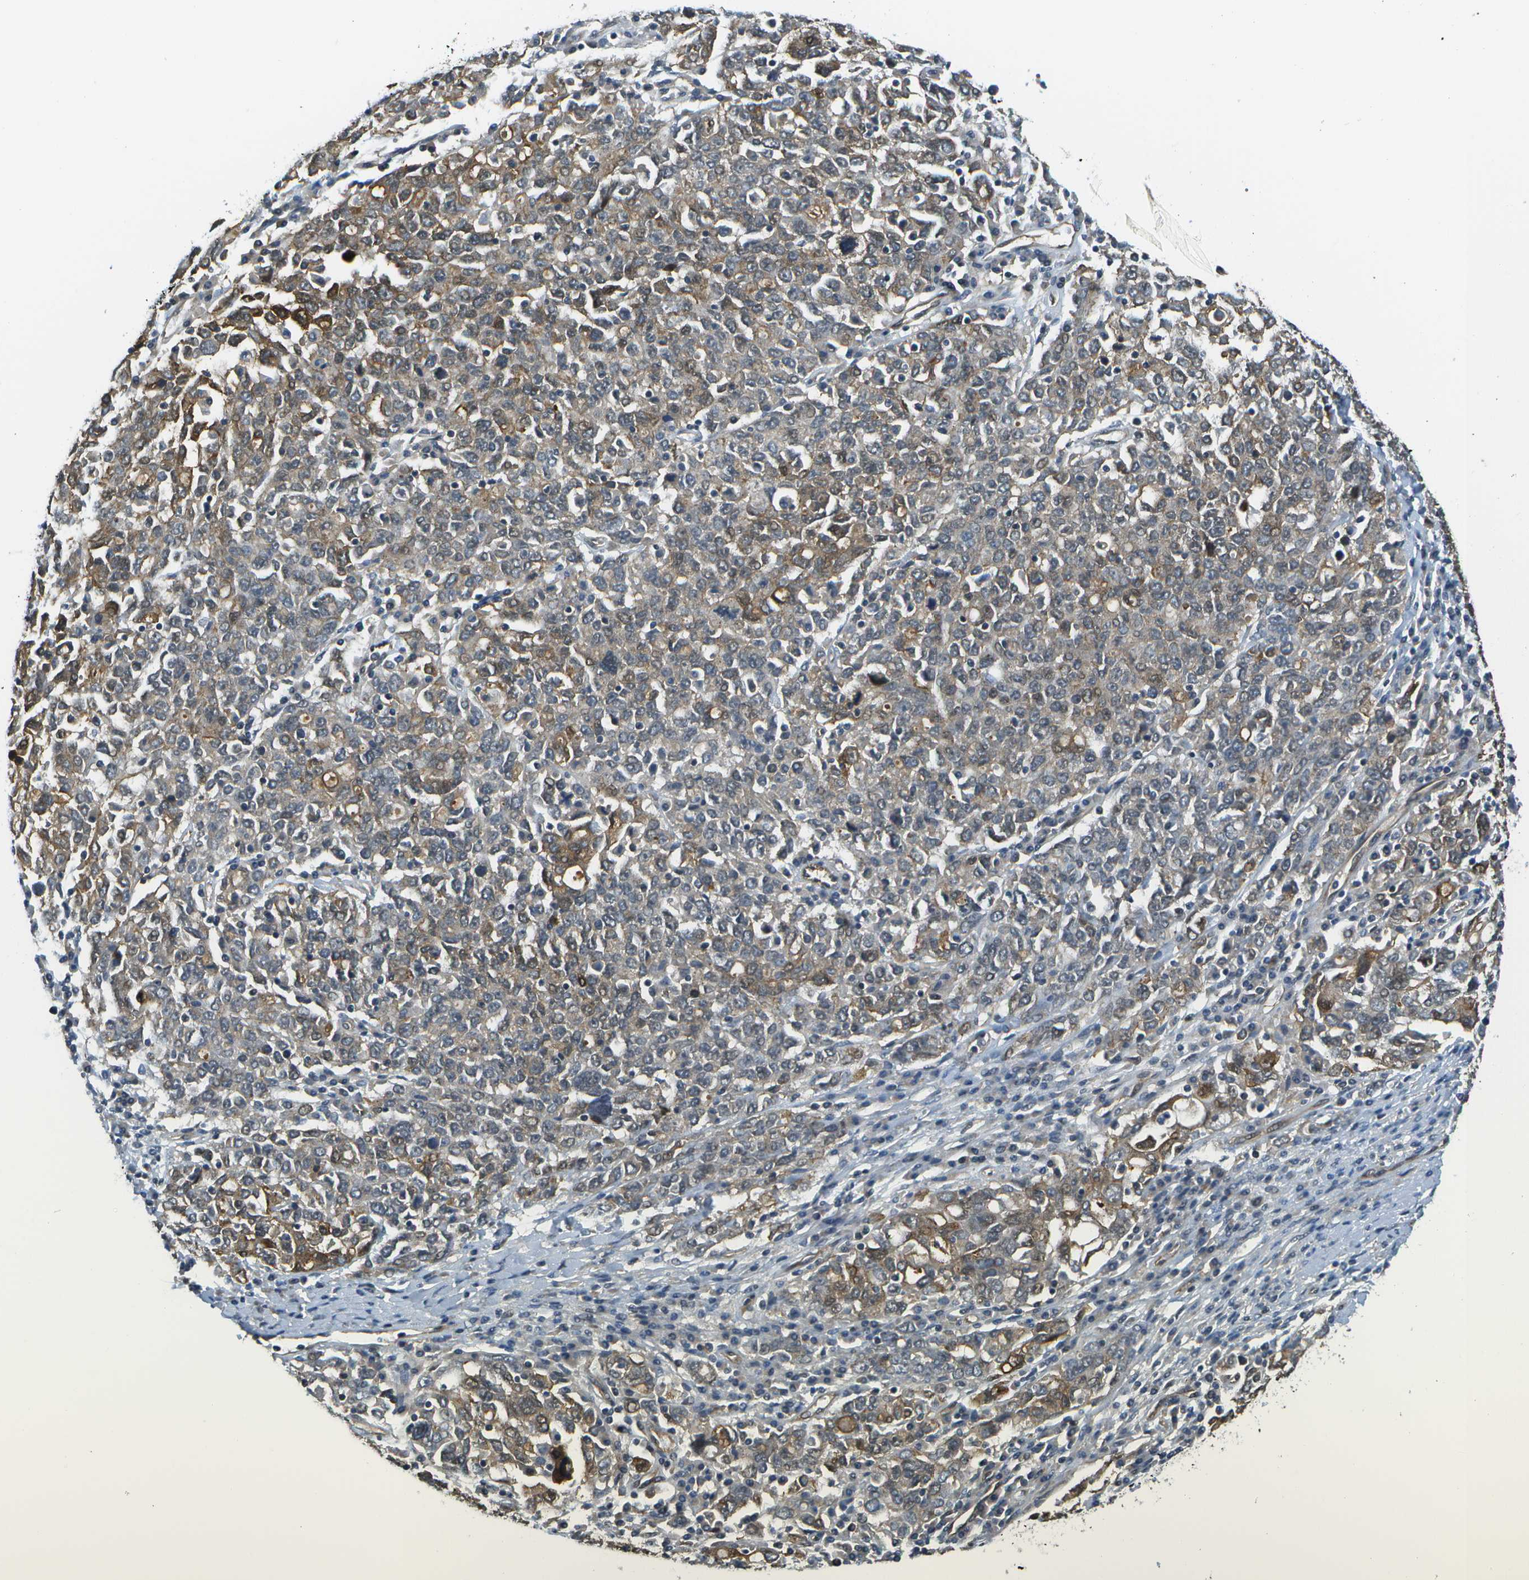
{"staining": {"intensity": "moderate", "quantity": "25%-75%", "location": "cytoplasmic/membranous"}, "tissue": "ovarian cancer", "cell_type": "Tumor cells", "image_type": "cancer", "snomed": [{"axis": "morphology", "description": "Carcinoma, endometroid"}, {"axis": "topography", "description": "Ovary"}], "caption": "Protein expression analysis of endometroid carcinoma (ovarian) displays moderate cytoplasmic/membranous staining in approximately 25%-75% of tumor cells.", "gene": "KIAA0040", "patient": {"sex": "female", "age": 62}}